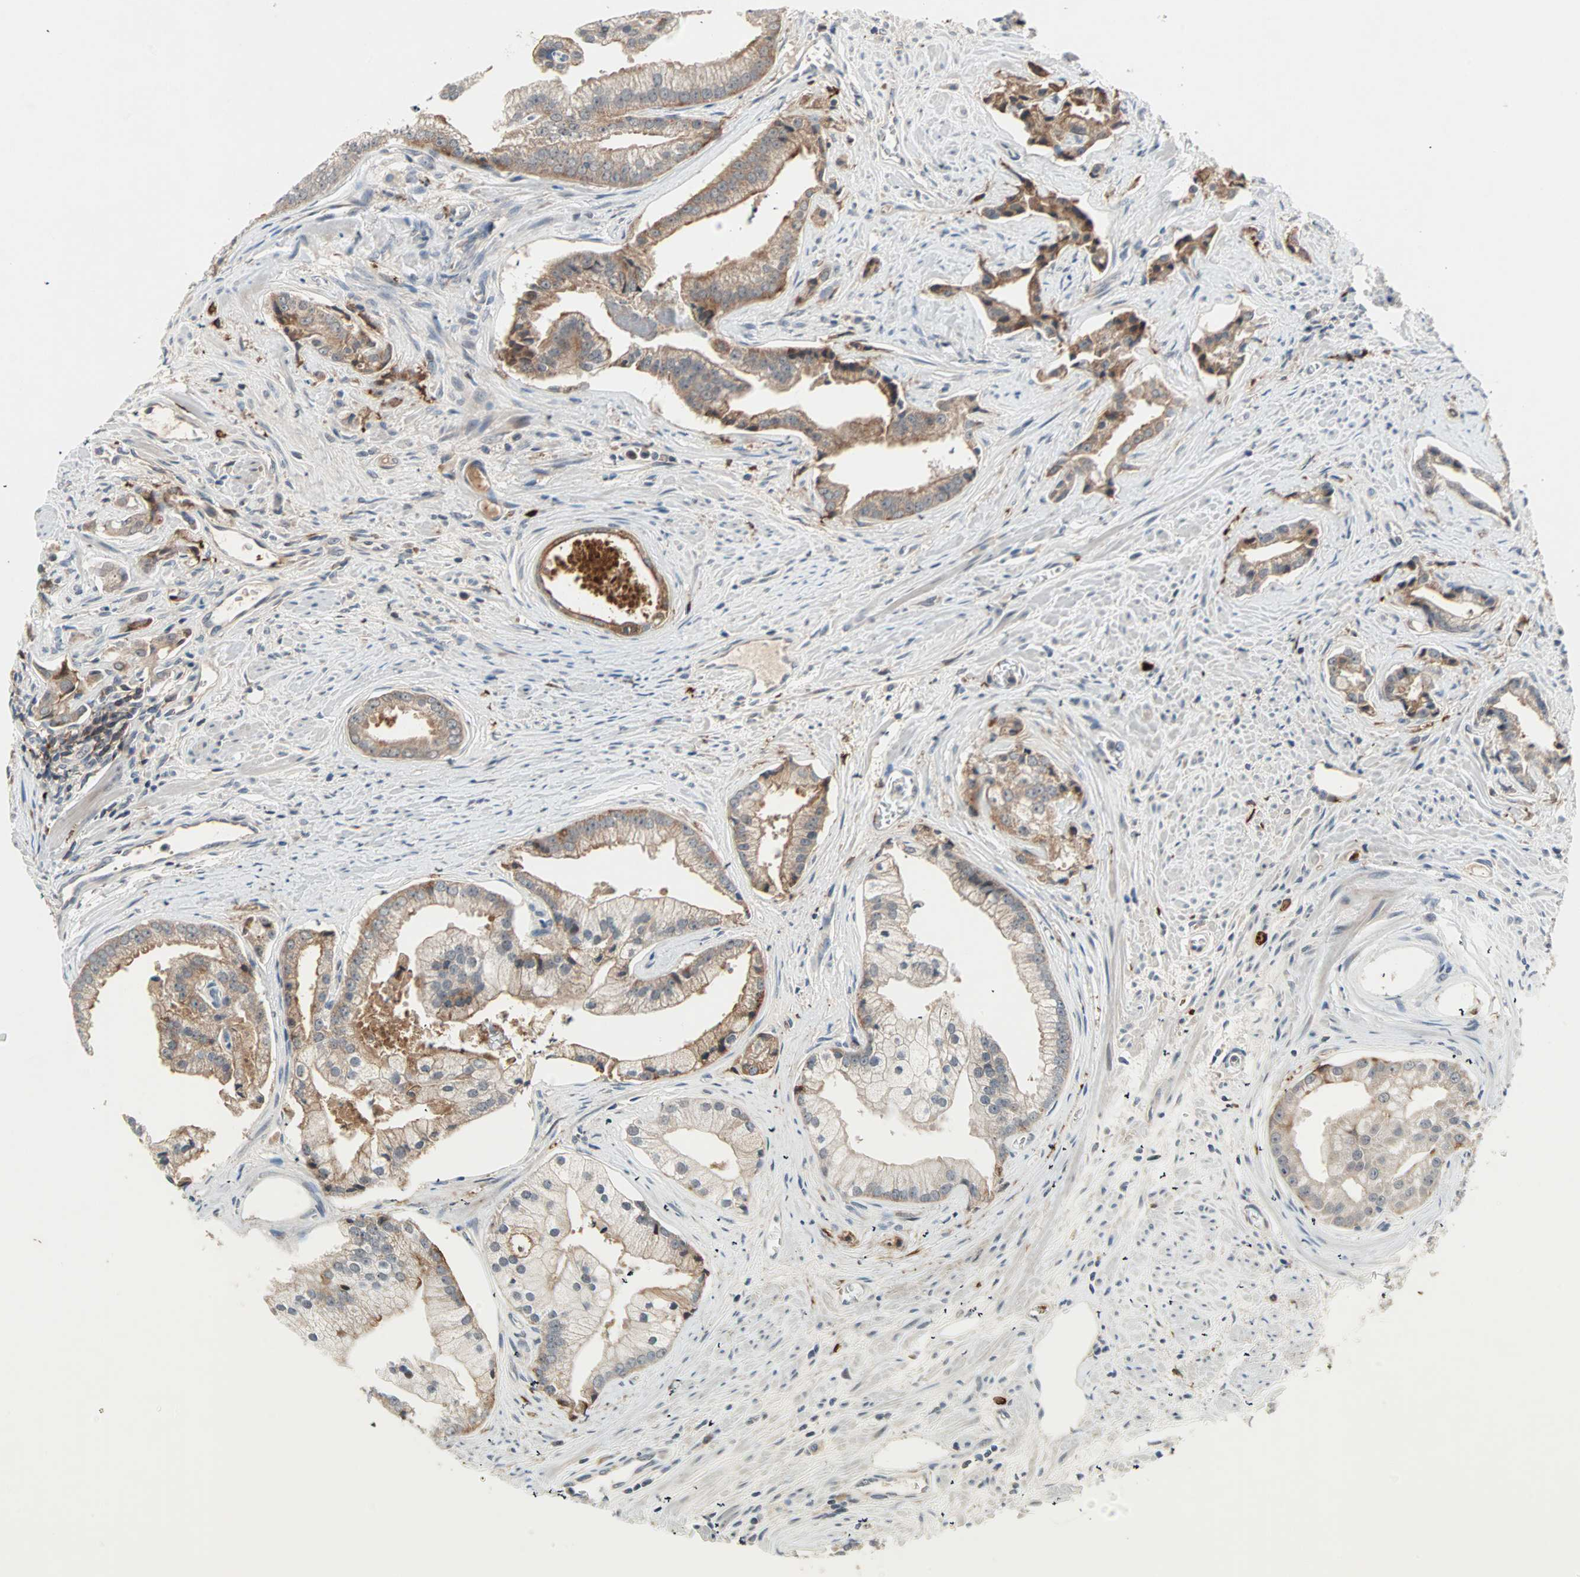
{"staining": {"intensity": "moderate", "quantity": "25%-75%", "location": "cytoplasmic/membranous"}, "tissue": "prostate cancer", "cell_type": "Tumor cells", "image_type": "cancer", "snomed": [{"axis": "morphology", "description": "Adenocarcinoma, High grade"}, {"axis": "topography", "description": "Prostate"}], "caption": "The image demonstrates immunohistochemical staining of prostate cancer. There is moderate cytoplasmic/membranous positivity is present in about 25%-75% of tumor cells.", "gene": "PROS1", "patient": {"sex": "male", "age": 67}}